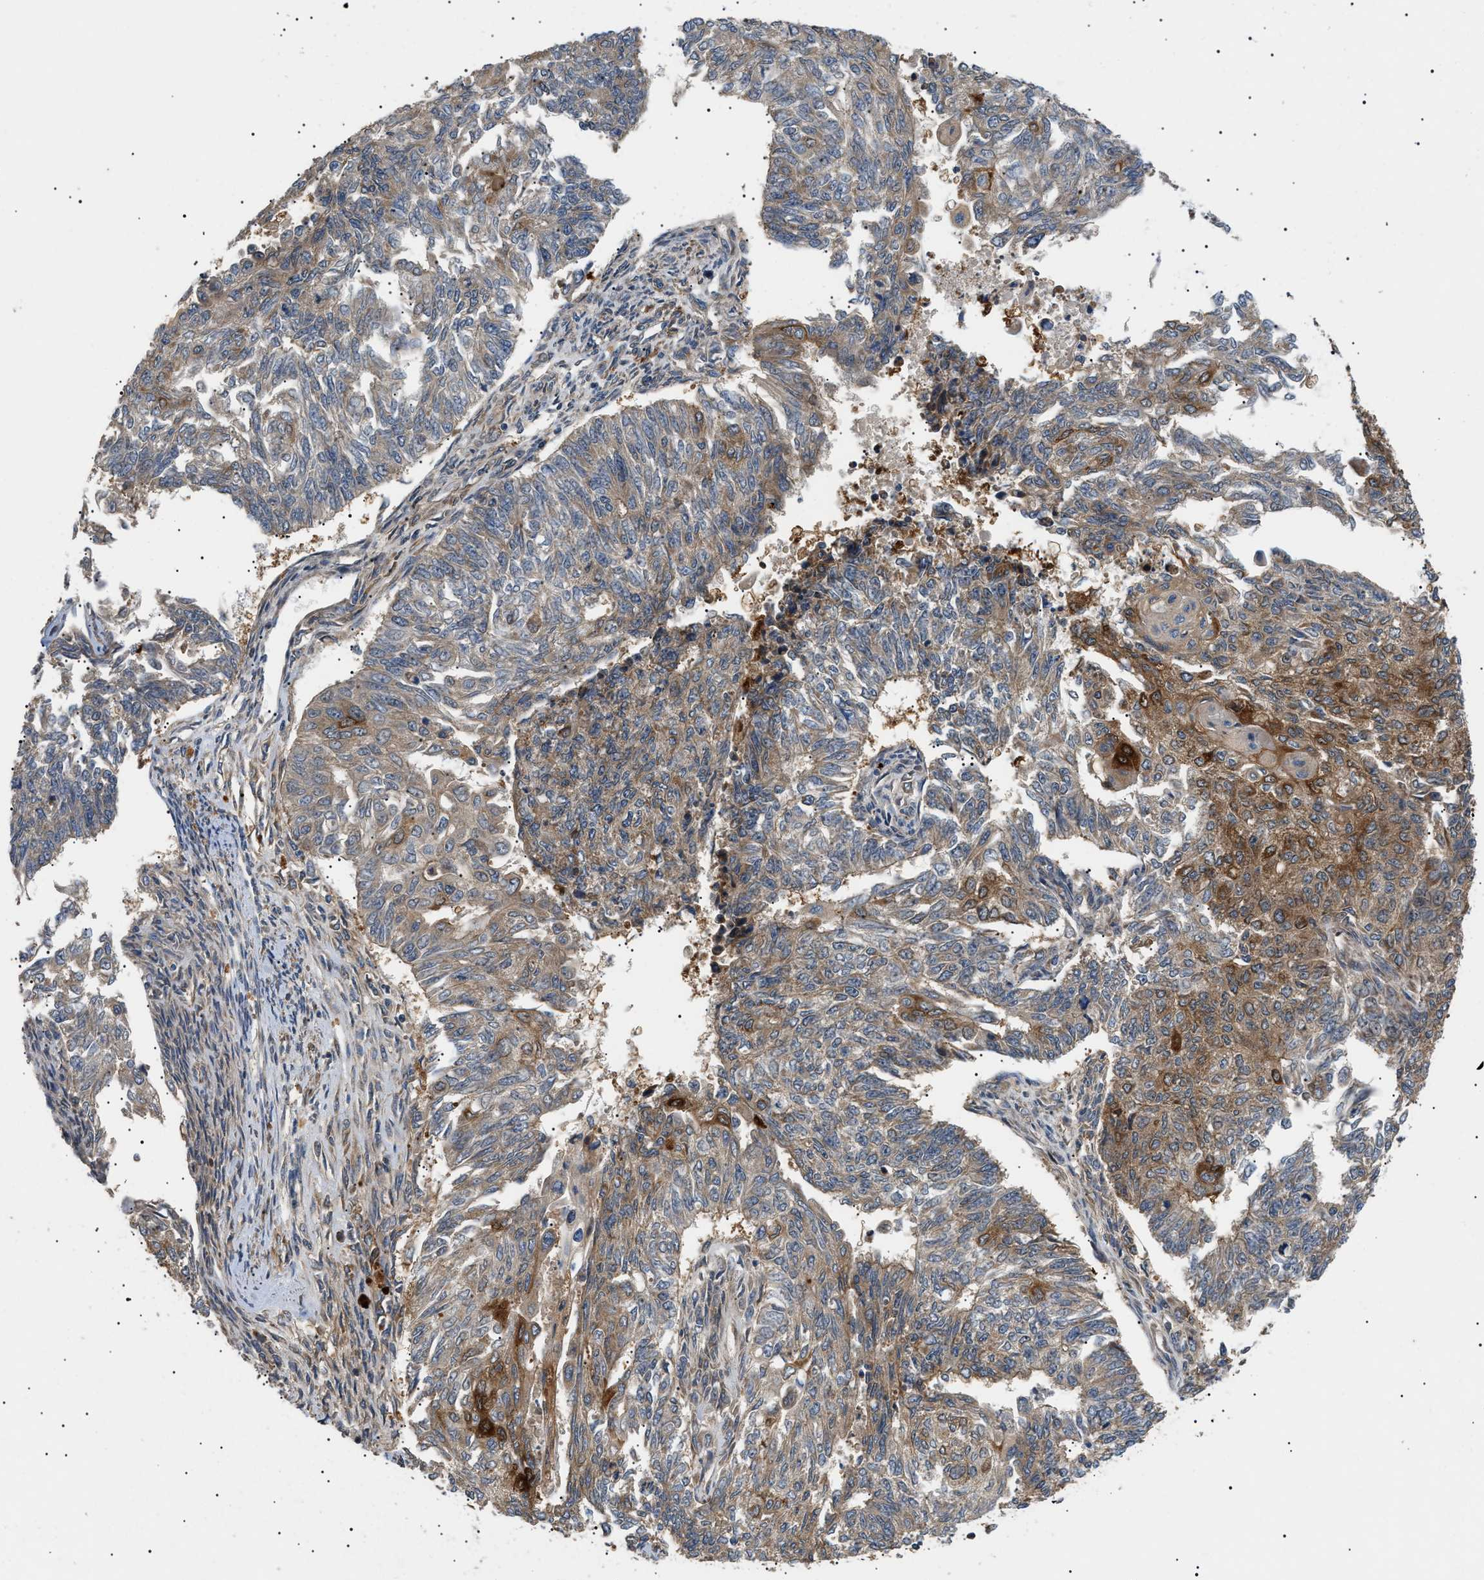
{"staining": {"intensity": "strong", "quantity": "25%-75%", "location": "cytoplasmic/membranous"}, "tissue": "endometrial cancer", "cell_type": "Tumor cells", "image_type": "cancer", "snomed": [{"axis": "morphology", "description": "Adenocarcinoma, NOS"}, {"axis": "topography", "description": "Endometrium"}], "caption": "Brown immunohistochemical staining in endometrial adenocarcinoma displays strong cytoplasmic/membranous staining in approximately 25%-75% of tumor cells.", "gene": "PPM1B", "patient": {"sex": "female", "age": 32}}